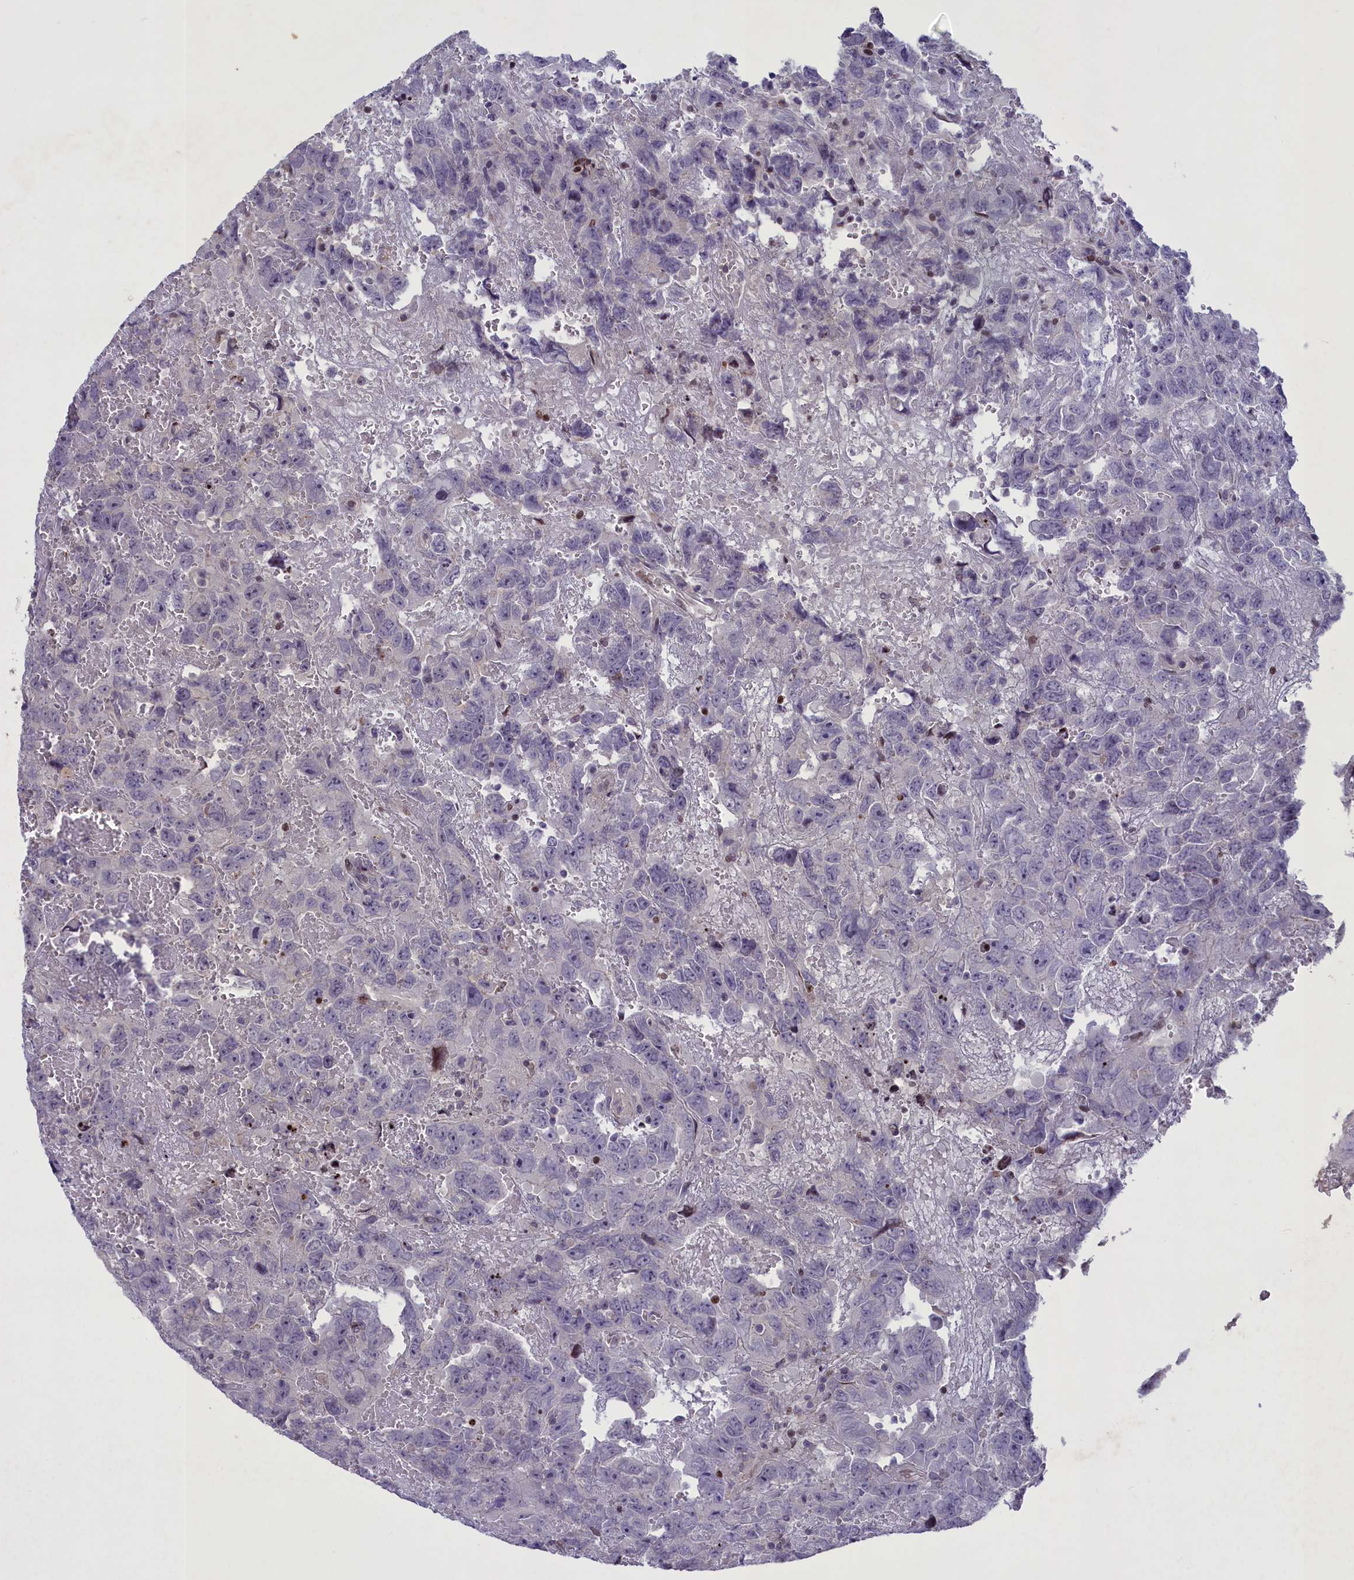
{"staining": {"intensity": "negative", "quantity": "none", "location": "none"}, "tissue": "testis cancer", "cell_type": "Tumor cells", "image_type": "cancer", "snomed": [{"axis": "morphology", "description": "Carcinoma, Embryonal, NOS"}, {"axis": "topography", "description": "Testis"}], "caption": "Tumor cells are negative for brown protein staining in testis cancer. (DAB (3,3'-diaminobenzidine) IHC visualized using brightfield microscopy, high magnification).", "gene": "MAN2C1", "patient": {"sex": "male", "age": 45}}